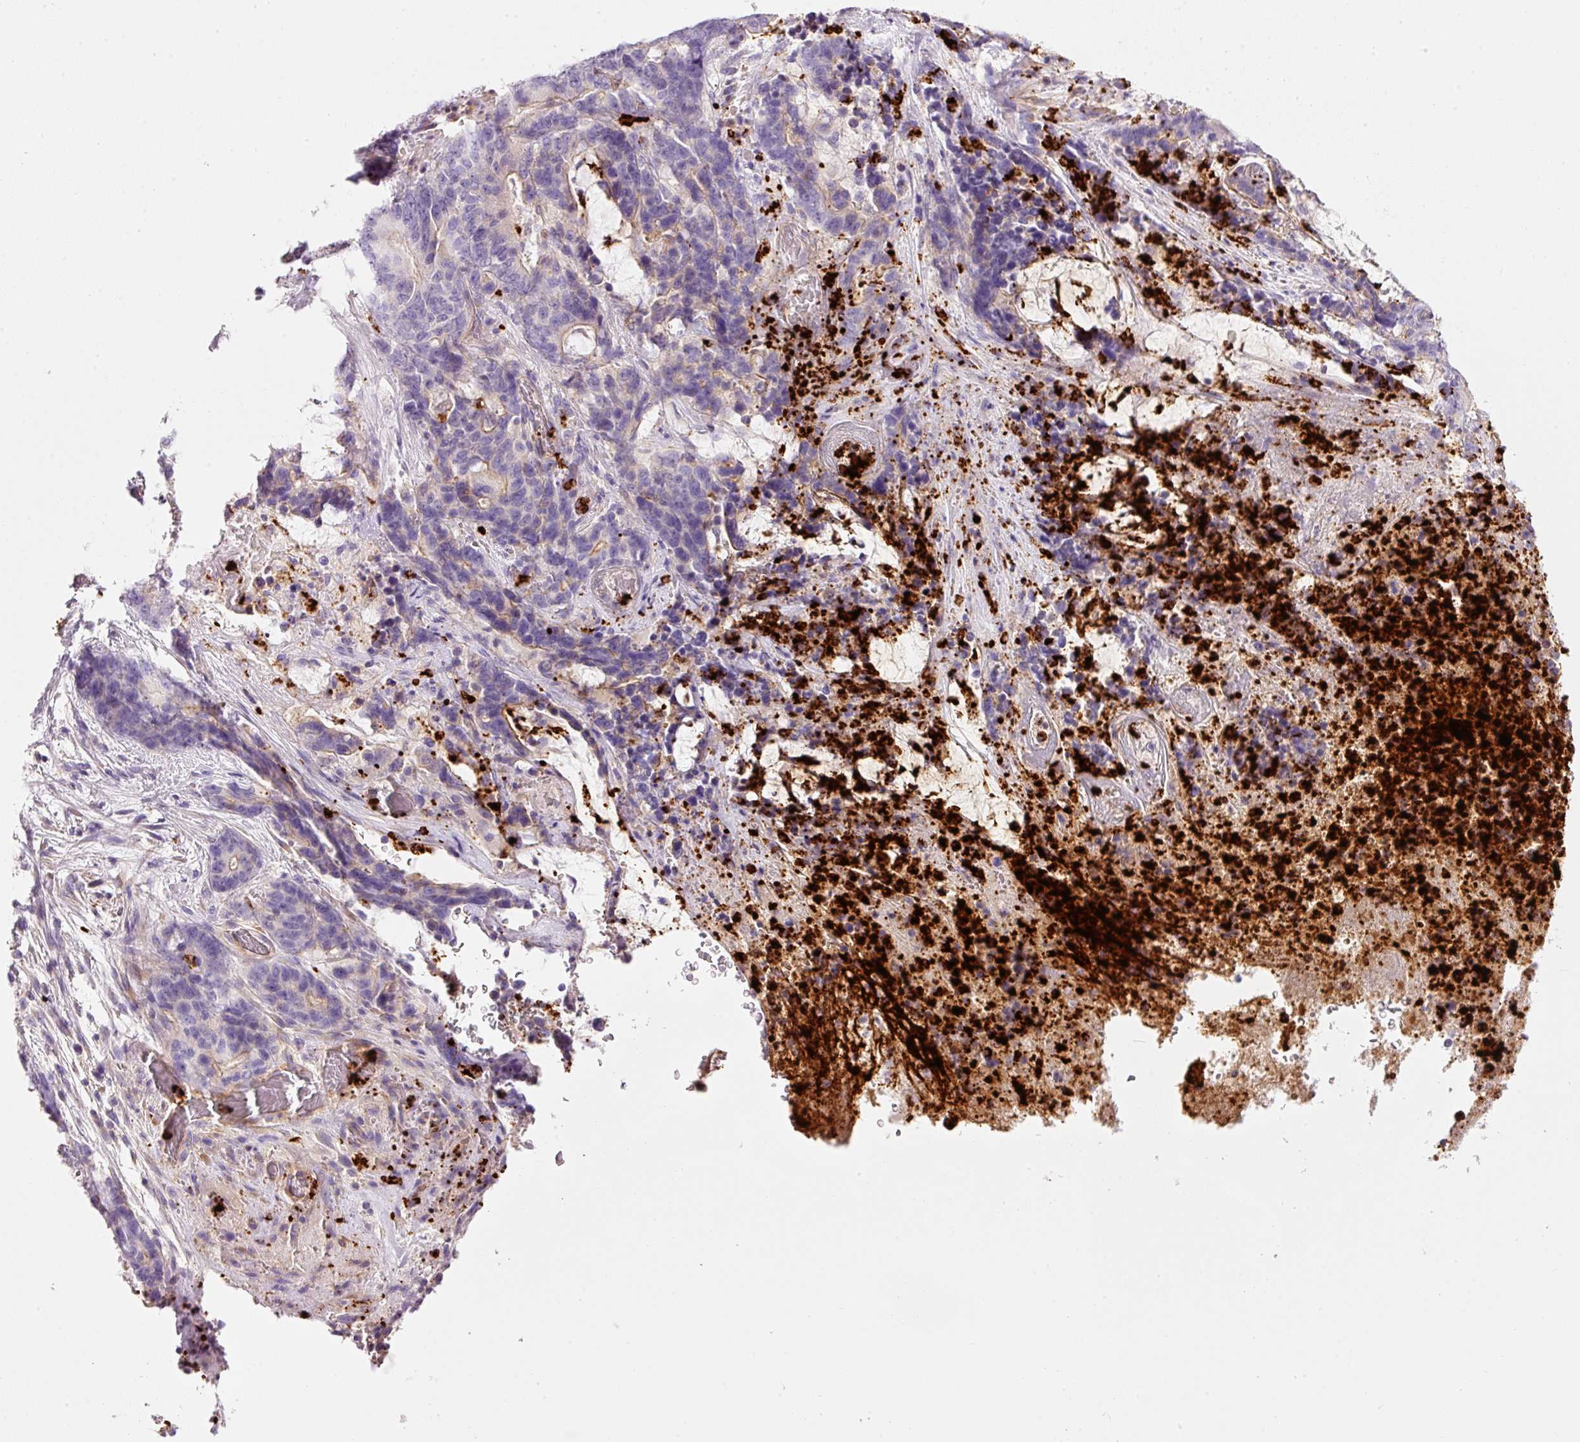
{"staining": {"intensity": "negative", "quantity": "none", "location": "none"}, "tissue": "stomach cancer", "cell_type": "Tumor cells", "image_type": "cancer", "snomed": [{"axis": "morphology", "description": "Normal tissue, NOS"}, {"axis": "morphology", "description": "Adenocarcinoma, NOS"}, {"axis": "topography", "description": "Stomach"}], "caption": "This photomicrograph is of stomach adenocarcinoma stained with immunohistochemistry to label a protein in brown with the nuclei are counter-stained blue. There is no positivity in tumor cells.", "gene": "MAP3K3", "patient": {"sex": "female", "age": 64}}